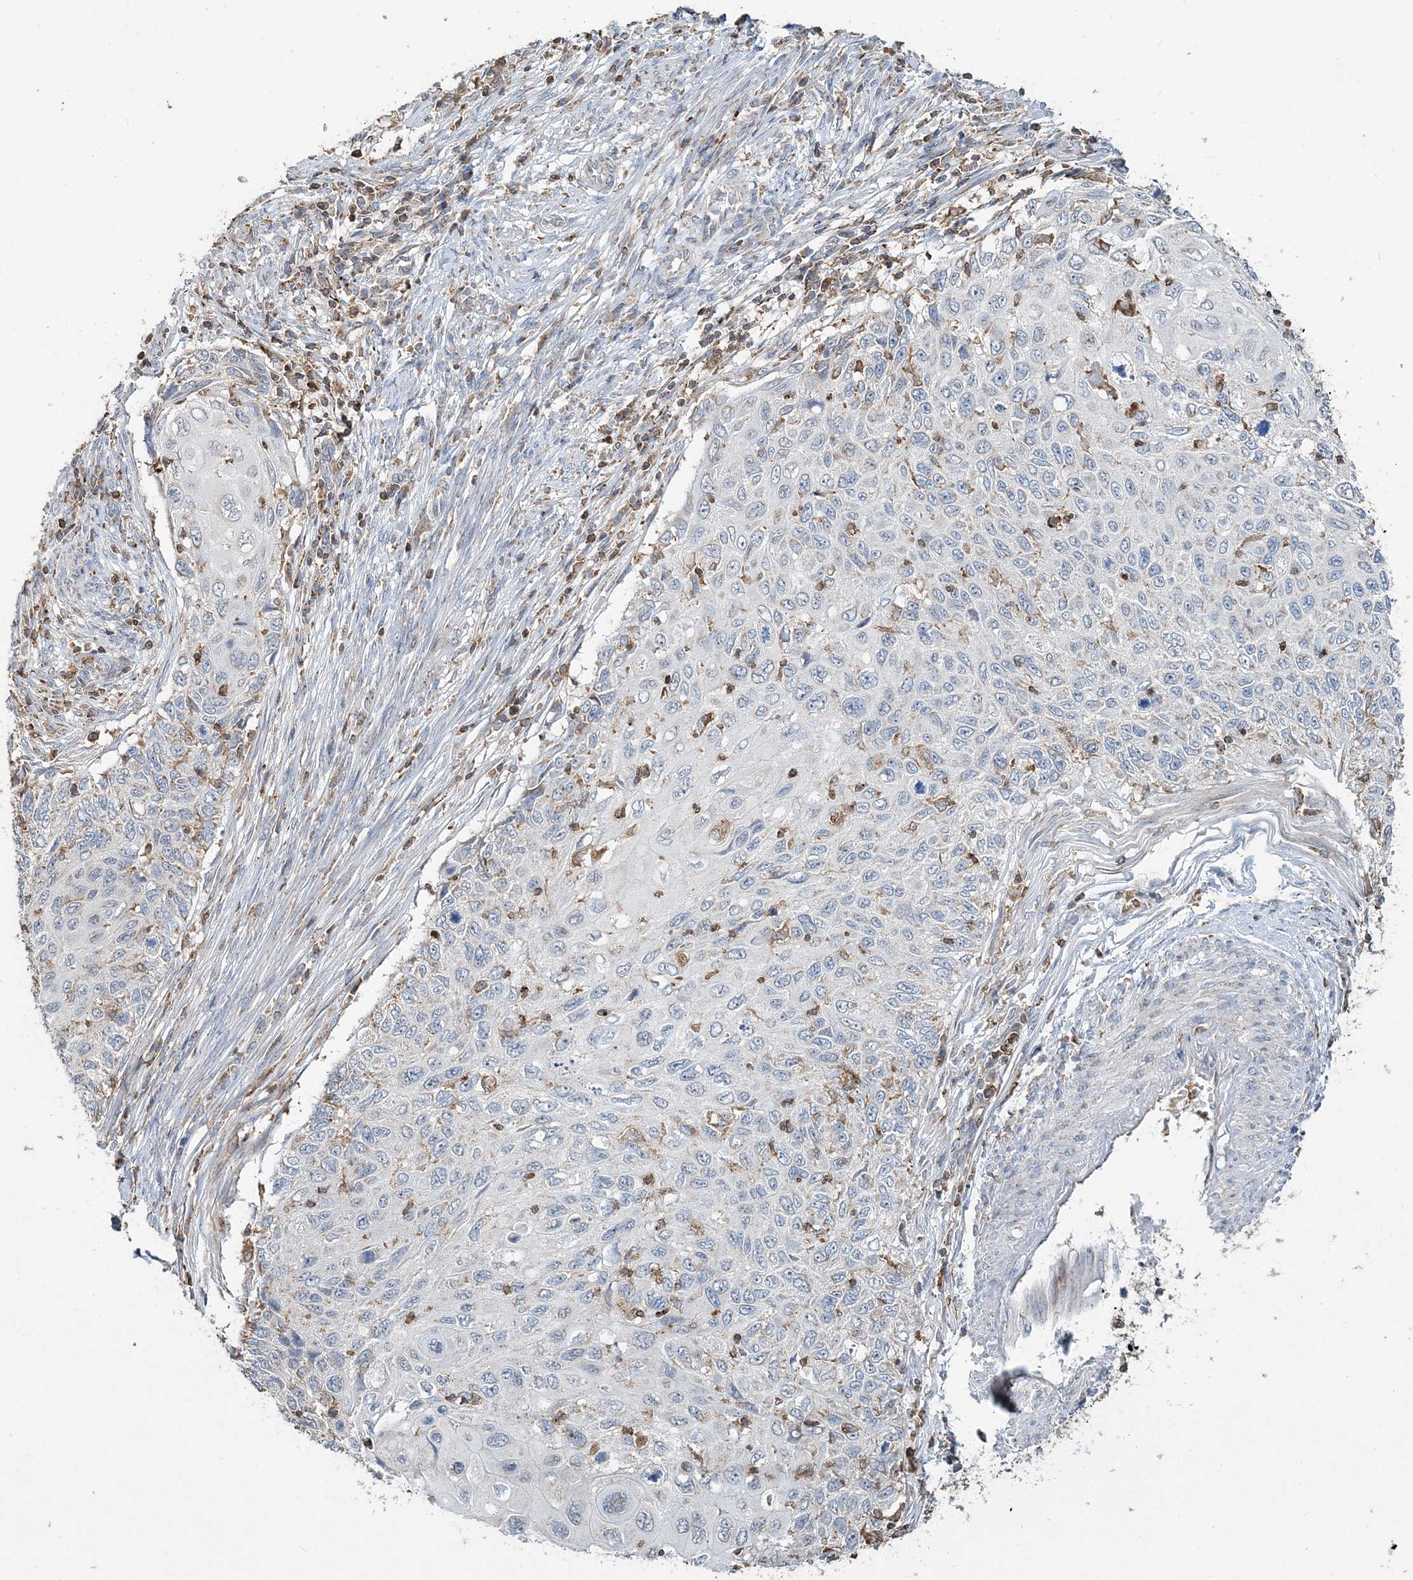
{"staining": {"intensity": "negative", "quantity": "none", "location": "none"}, "tissue": "cervical cancer", "cell_type": "Tumor cells", "image_type": "cancer", "snomed": [{"axis": "morphology", "description": "Squamous cell carcinoma, NOS"}, {"axis": "topography", "description": "Cervix"}], "caption": "Tumor cells show no significant protein expression in cervical cancer. (DAB (3,3'-diaminobenzidine) IHC with hematoxylin counter stain).", "gene": "TMLHE", "patient": {"sex": "female", "age": 70}}